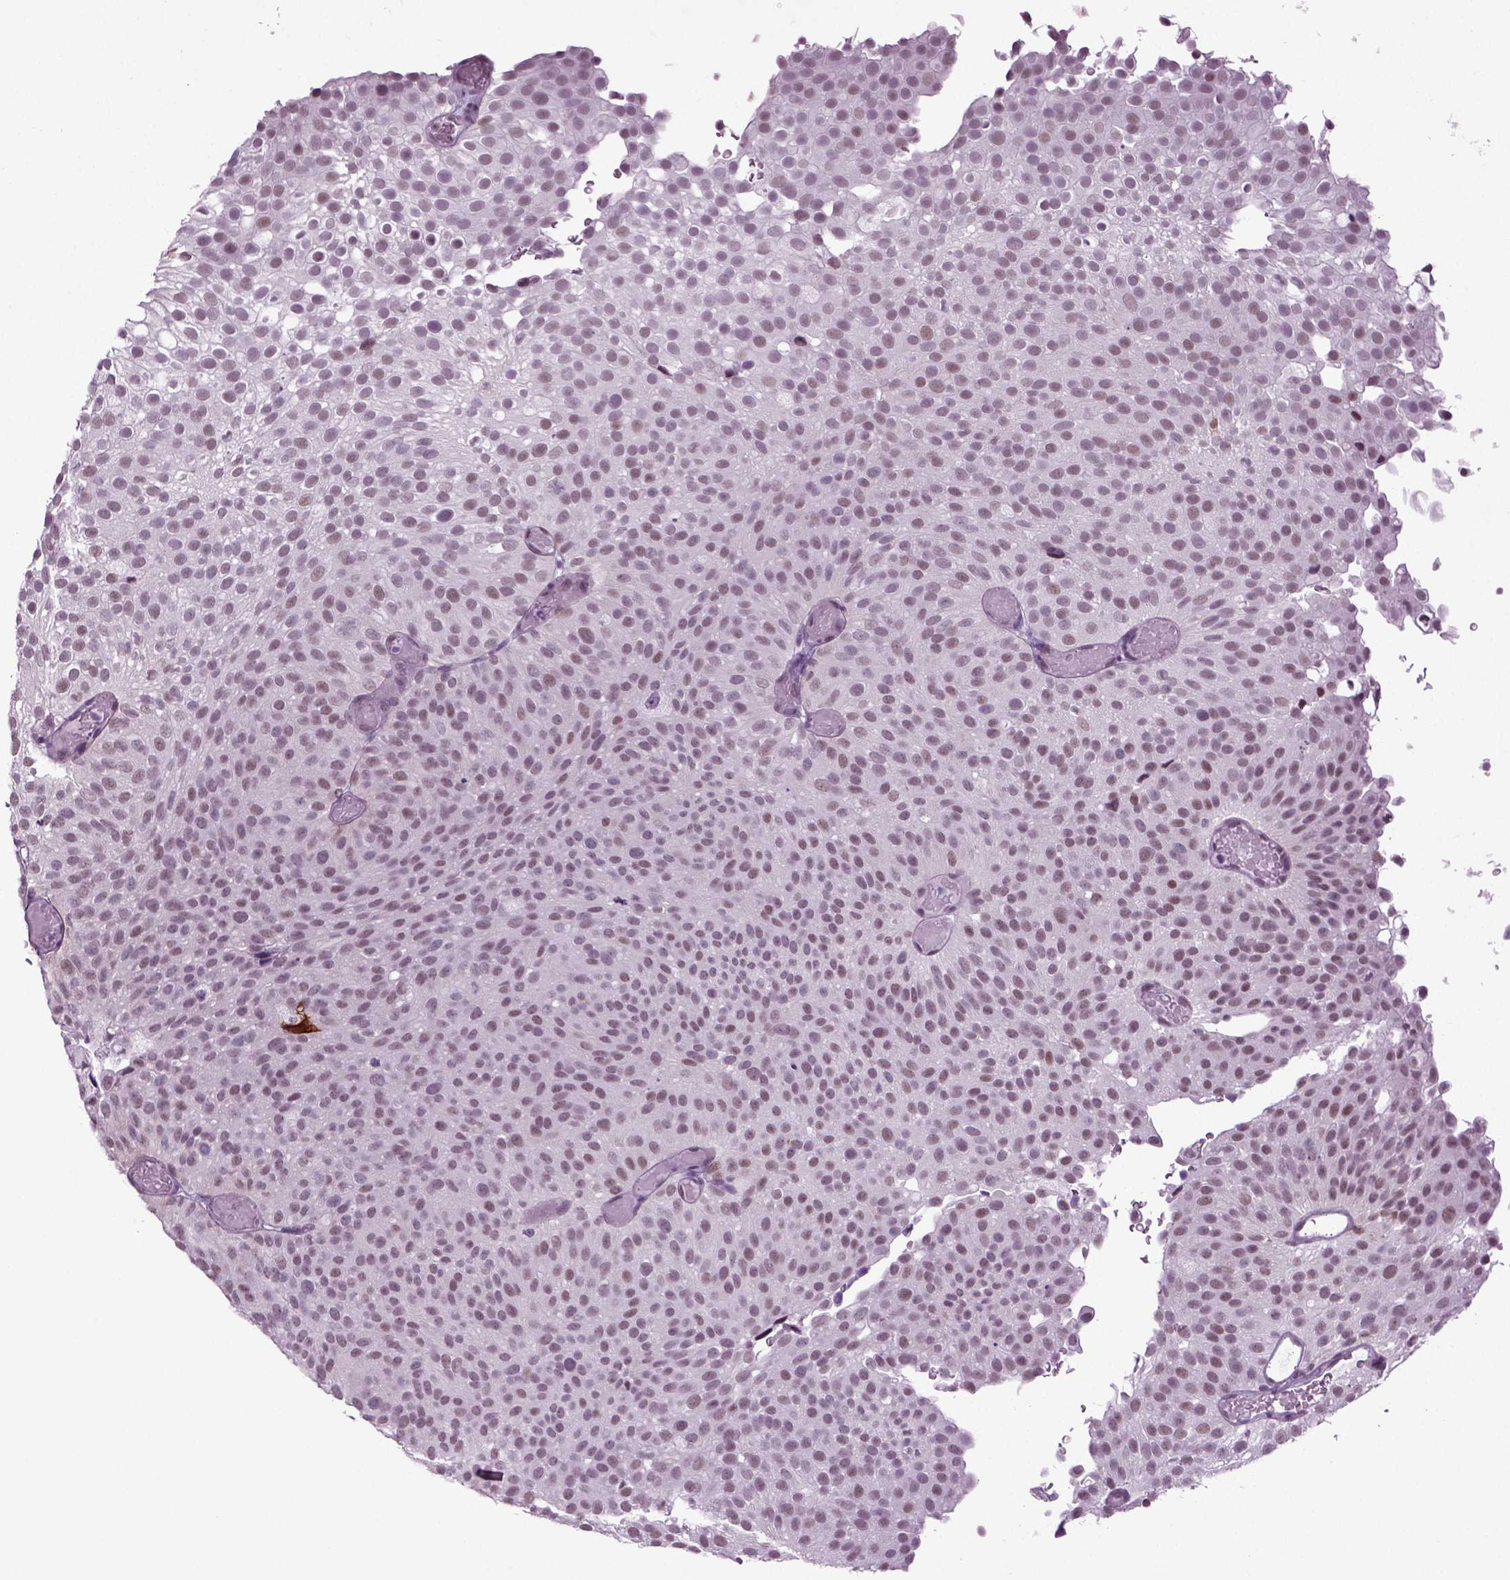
{"staining": {"intensity": "weak", "quantity": "<25%", "location": "nuclear"}, "tissue": "urothelial cancer", "cell_type": "Tumor cells", "image_type": "cancer", "snomed": [{"axis": "morphology", "description": "Urothelial carcinoma, Low grade"}, {"axis": "topography", "description": "Urinary bladder"}], "caption": "Urothelial carcinoma (low-grade) was stained to show a protein in brown. There is no significant staining in tumor cells. The staining is performed using DAB brown chromogen with nuclei counter-stained in using hematoxylin.", "gene": "RFX3", "patient": {"sex": "male", "age": 78}}